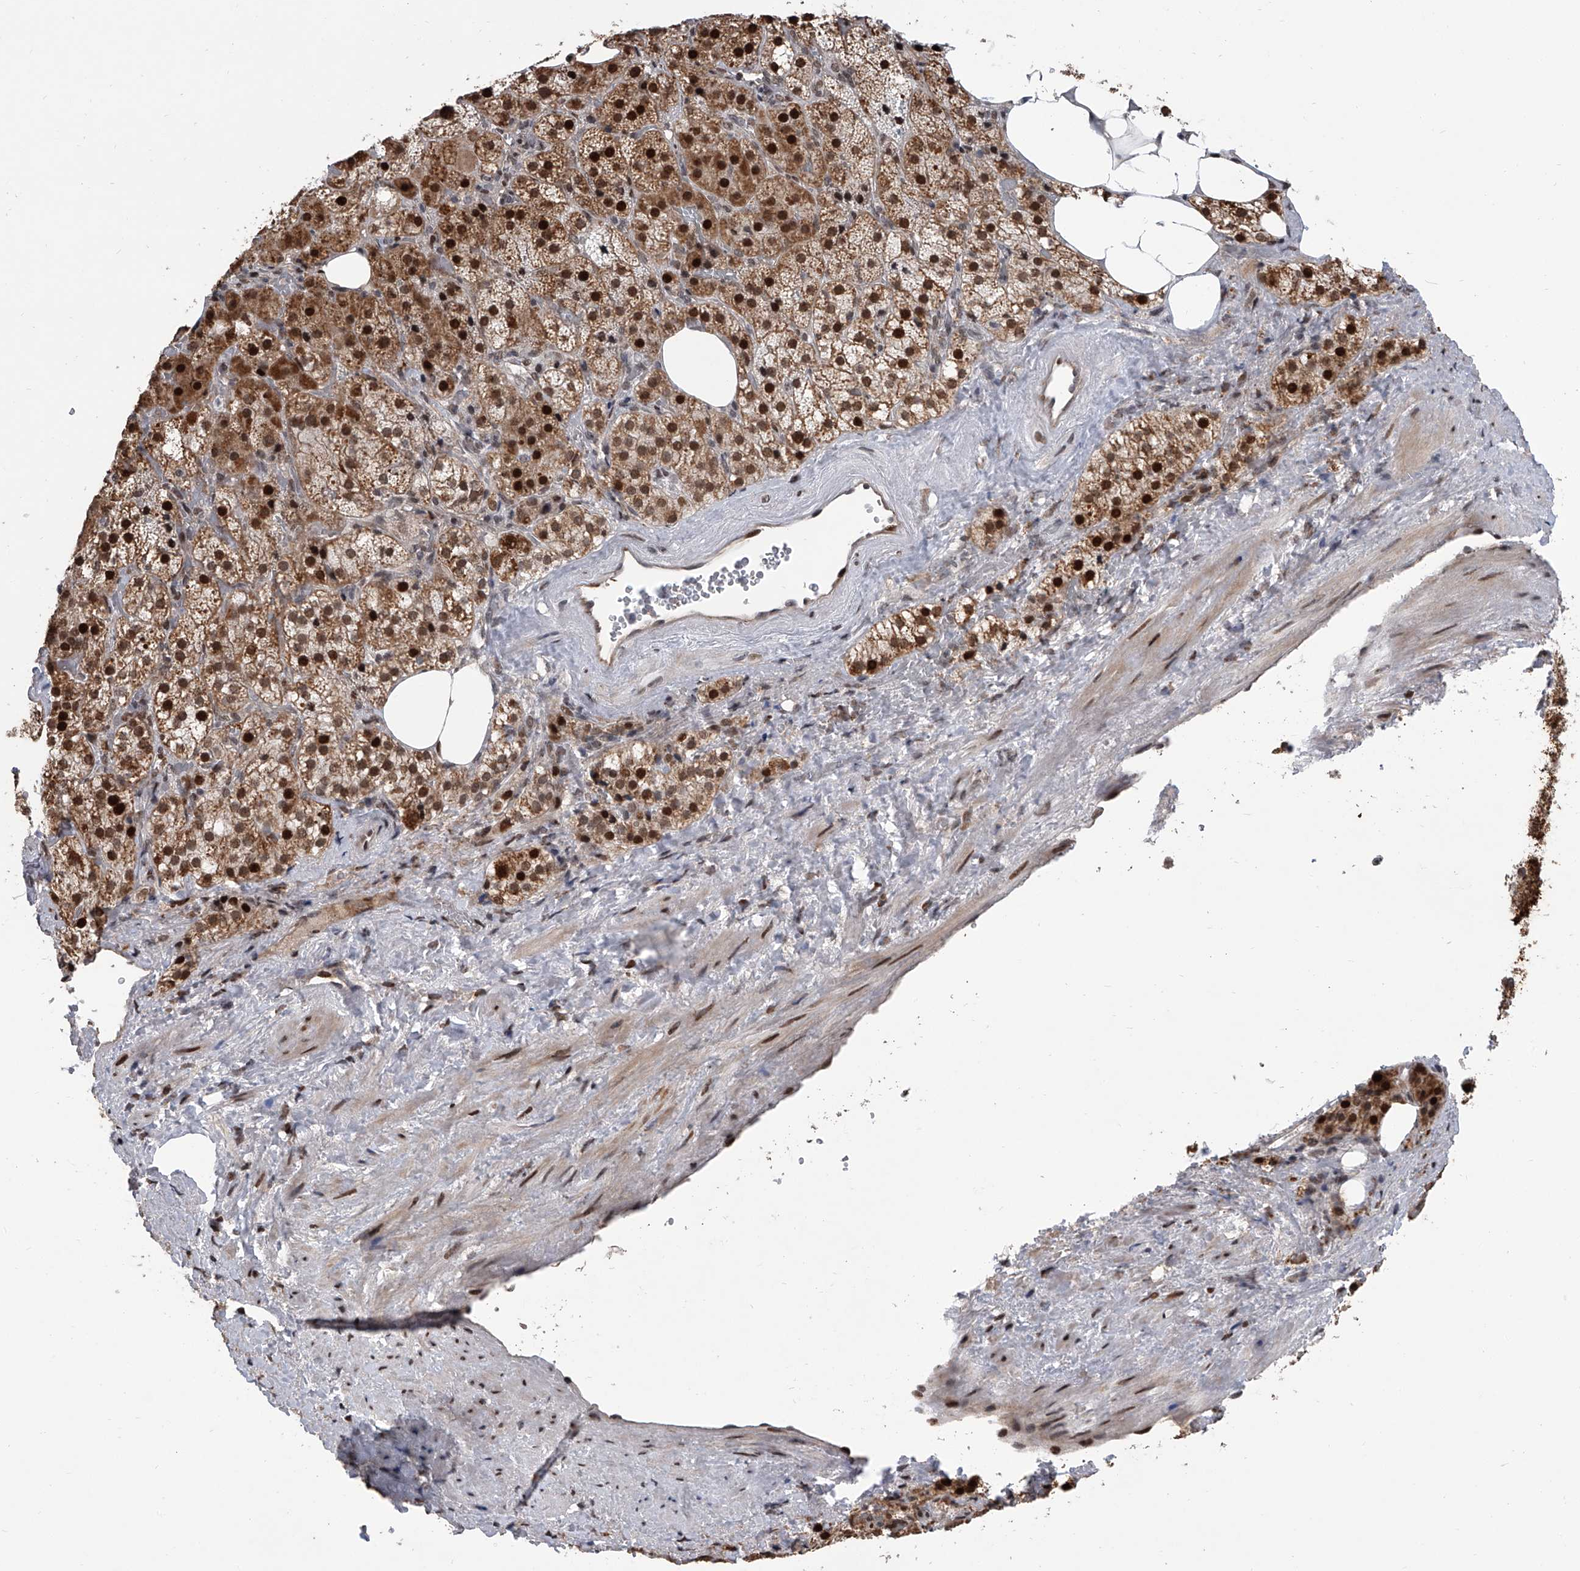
{"staining": {"intensity": "strong", "quantity": ">75%", "location": "cytoplasmic/membranous,nuclear"}, "tissue": "adrenal gland", "cell_type": "Glandular cells", "image_type": "normal", "snomed": [{"axis": "morphology", "description": "Normal tissue, NOS"}, {"axis": "topography", "description": "Adrenal gland"}], "caption": "Glandular cells display high levels of strong cytoplasmic/membranous,nuclear staining in about >75% of cells in unremarkable adrenal gland. (DAB (3,3'-diaminobenzidine) IHC, brown staining for protein, blue staining for nuclei).", "gene": "ZNF426", "patient": {"sex": "female", "age": 59}}